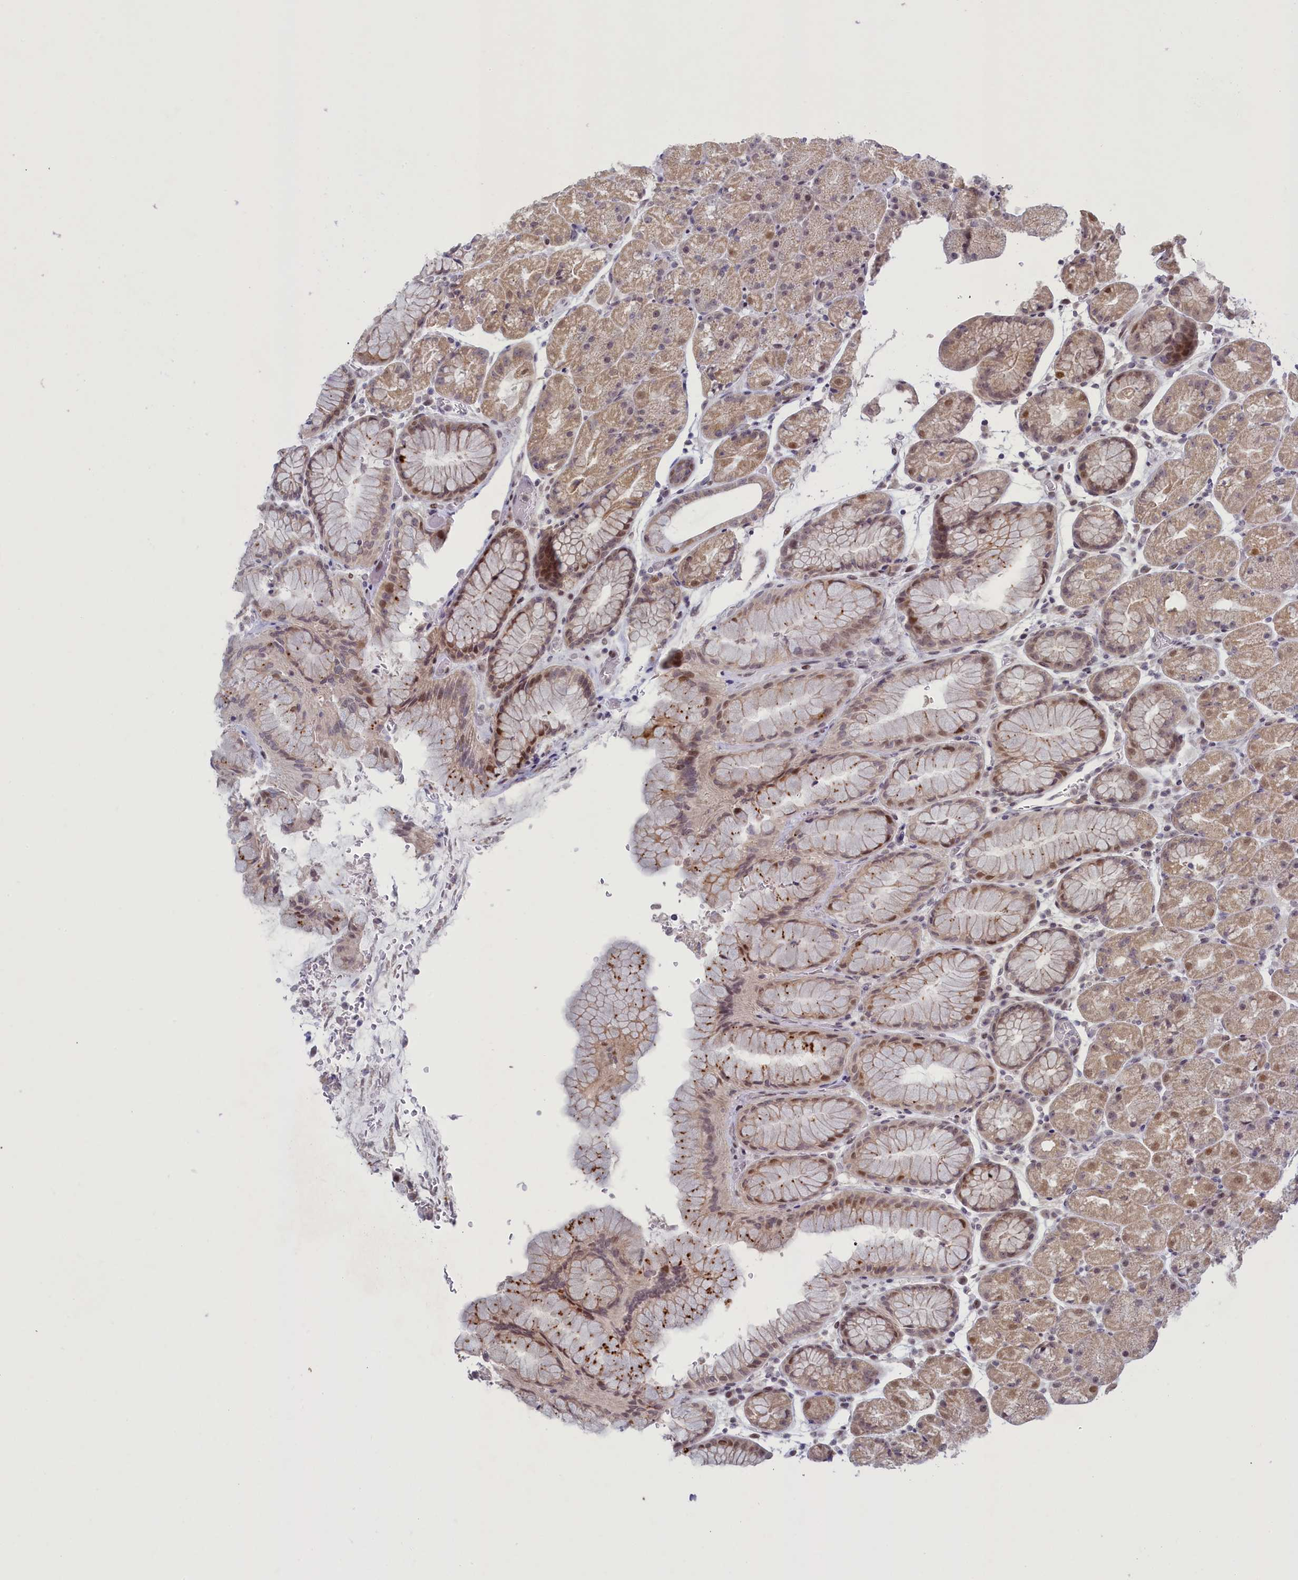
{"staining": {"intensity": "moderate", "quantity": "25%-75%", "location": "cytoplasmic/membranous,nuclear"}, "tissue": "stomach", "cell_type": "Glandular cells", "image_type": "normal", "snomed": [{"axis": "morphology", "description": "Normal tissue, NOS"}, {"axis": "topography", "description": "Stomach, upper"}, {"axis": "topography", "description": "Stomach, lower"}], "caption": "Stomach stained with immunohistochemistry shows moderate cytoplasmic/membranous,nuclear positivity in approximately 25%-75% of glandular cells. The staining is performed using DAB (3,3'-diaminobenzidine) brown chromogen to label protein expression. The nuclei are counter-stained blue using hematoxylin.", "gene": "ATF7IP2", "patient": {"sex": "male", "age": 67}}